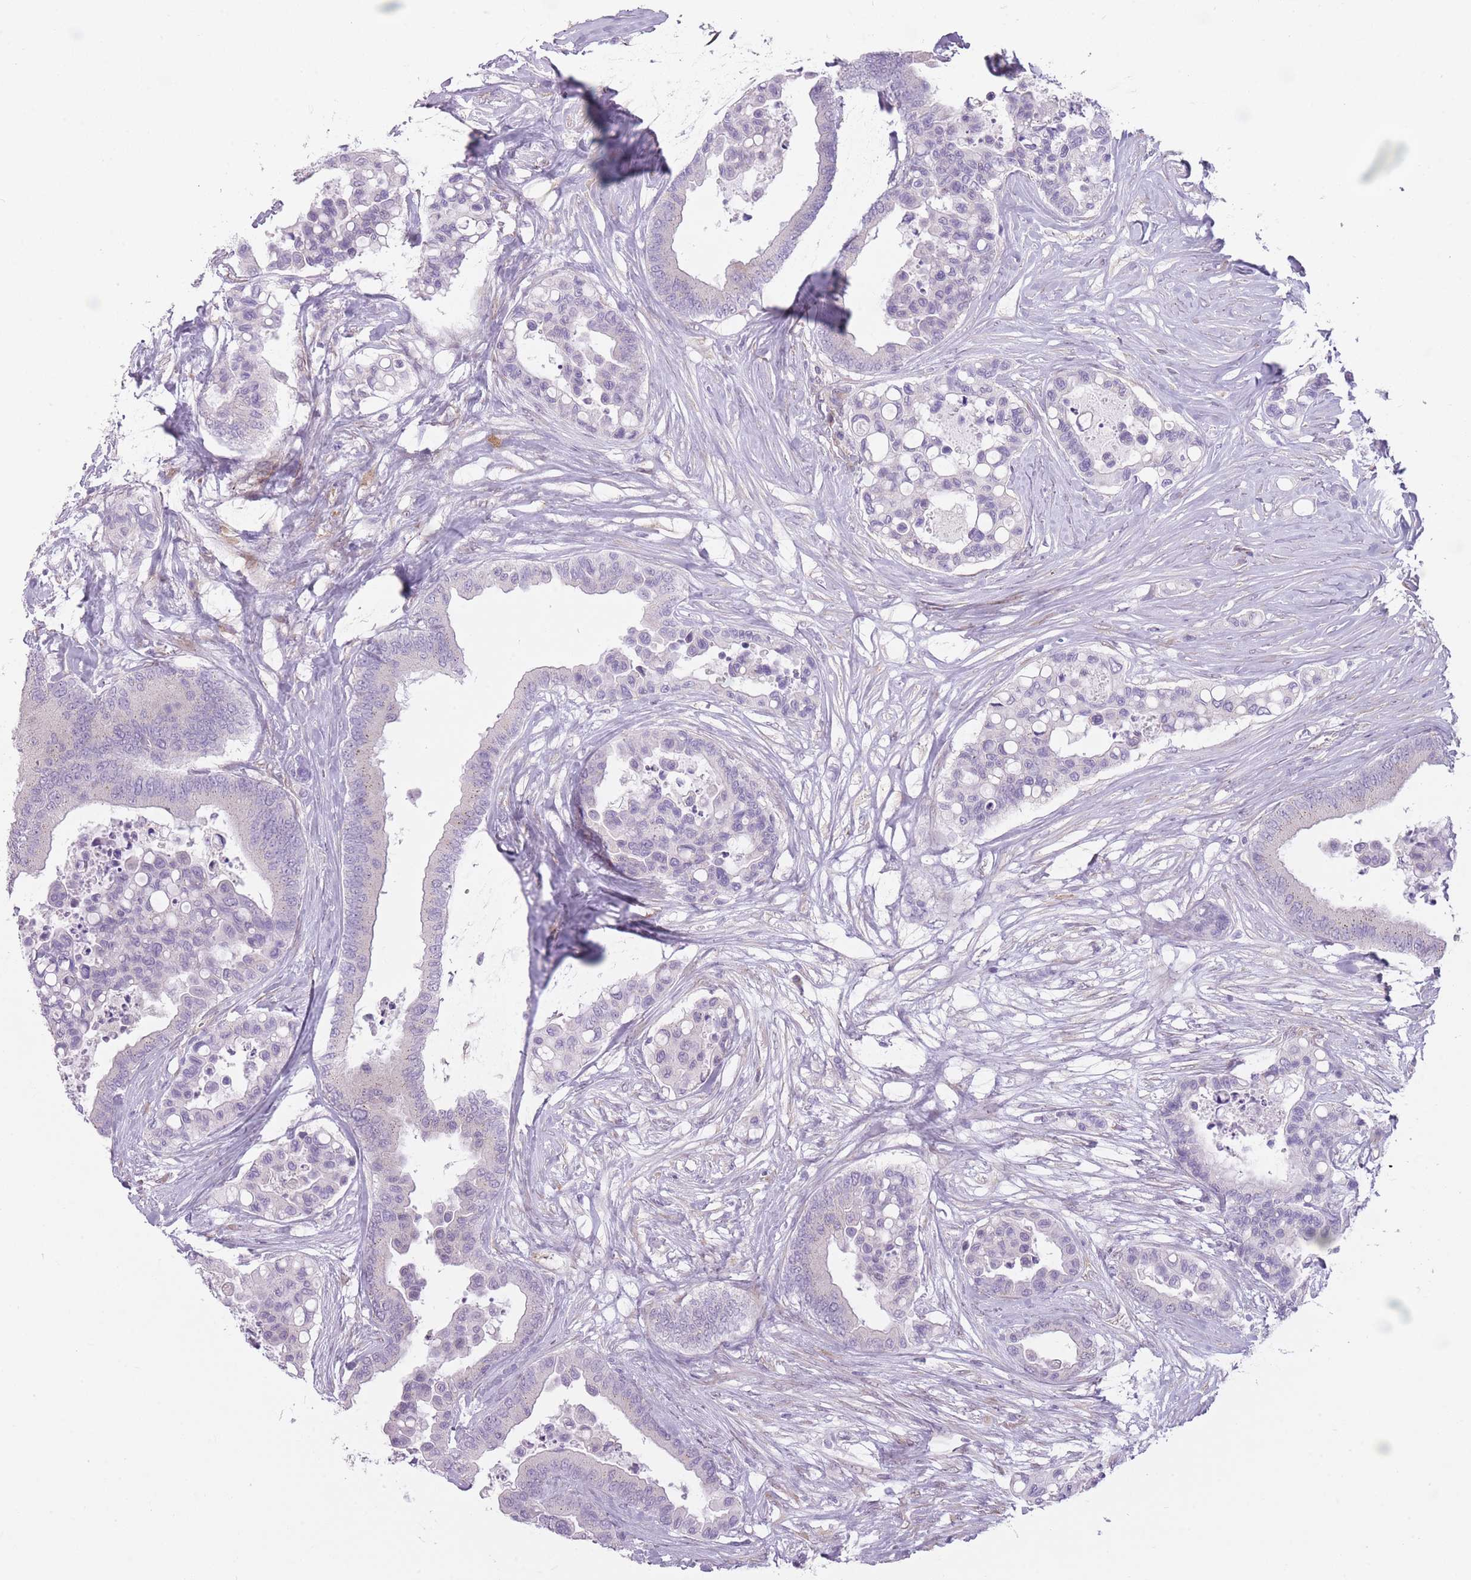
{"staining": {"intensity": "negative", "quantity": "none", "location": "none"}, "tissue": "colorectal cancer", "cell_type": "Tumor cells", "image_type": "cancer", "snomed": [{"axis": "morphology", "description": "Adenocarcinoma, NOS"}, {"axis": "topography", "description": "Colon"}], "caption": "Colorectal cancer (adenocarcinoma) was stained to show a protein in brown. There is no significant staining in tumor cells.", "gene": "PGRMC2", "patient": {"sex": "male", "age": 82}}